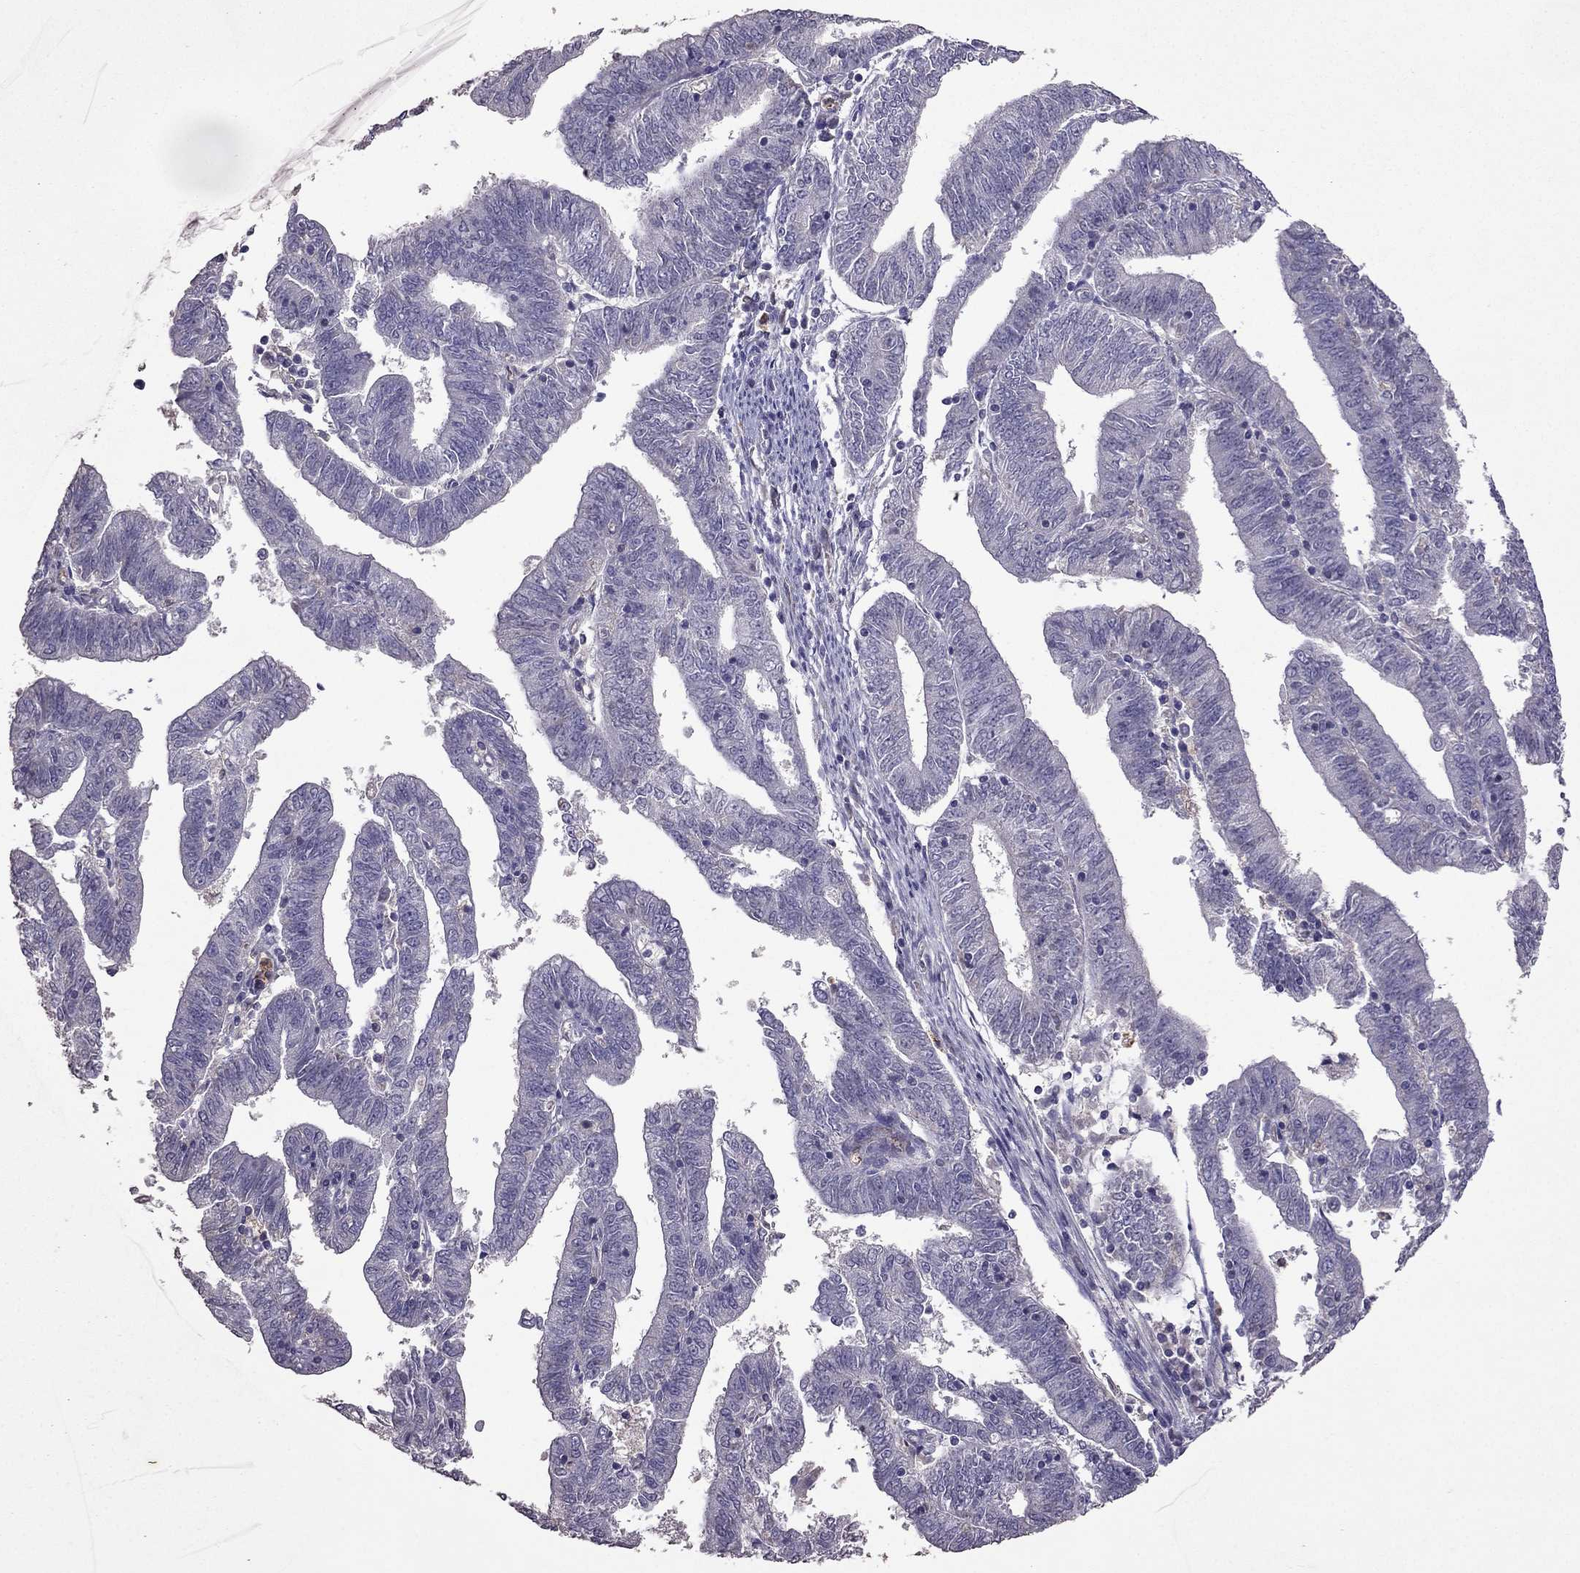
{"staining": {"intensity": "negative", "quantity": "none", "location": "none"}, "tissue": "endometrial cancer", "cell_type": "Tumor cells", "image_type": "cancer", "snomed": [{"axis": "morphology", "description": "Adenocarcinoma, NOS"}, {"axis": "topography", "description": "Endometrium"}], "caption": "Immunohistochemical staining of human endometrial adenocarcinoma displays no significant staining in tumor cells. (Stains: DAB (3,3'-diaminobenzidine) IHC with hematoxylin counter stain, Microscopy: brightfield microscopy at high magnification).", "gene": "RFLNB", "patient": {"sex": "female", "age": 82}}